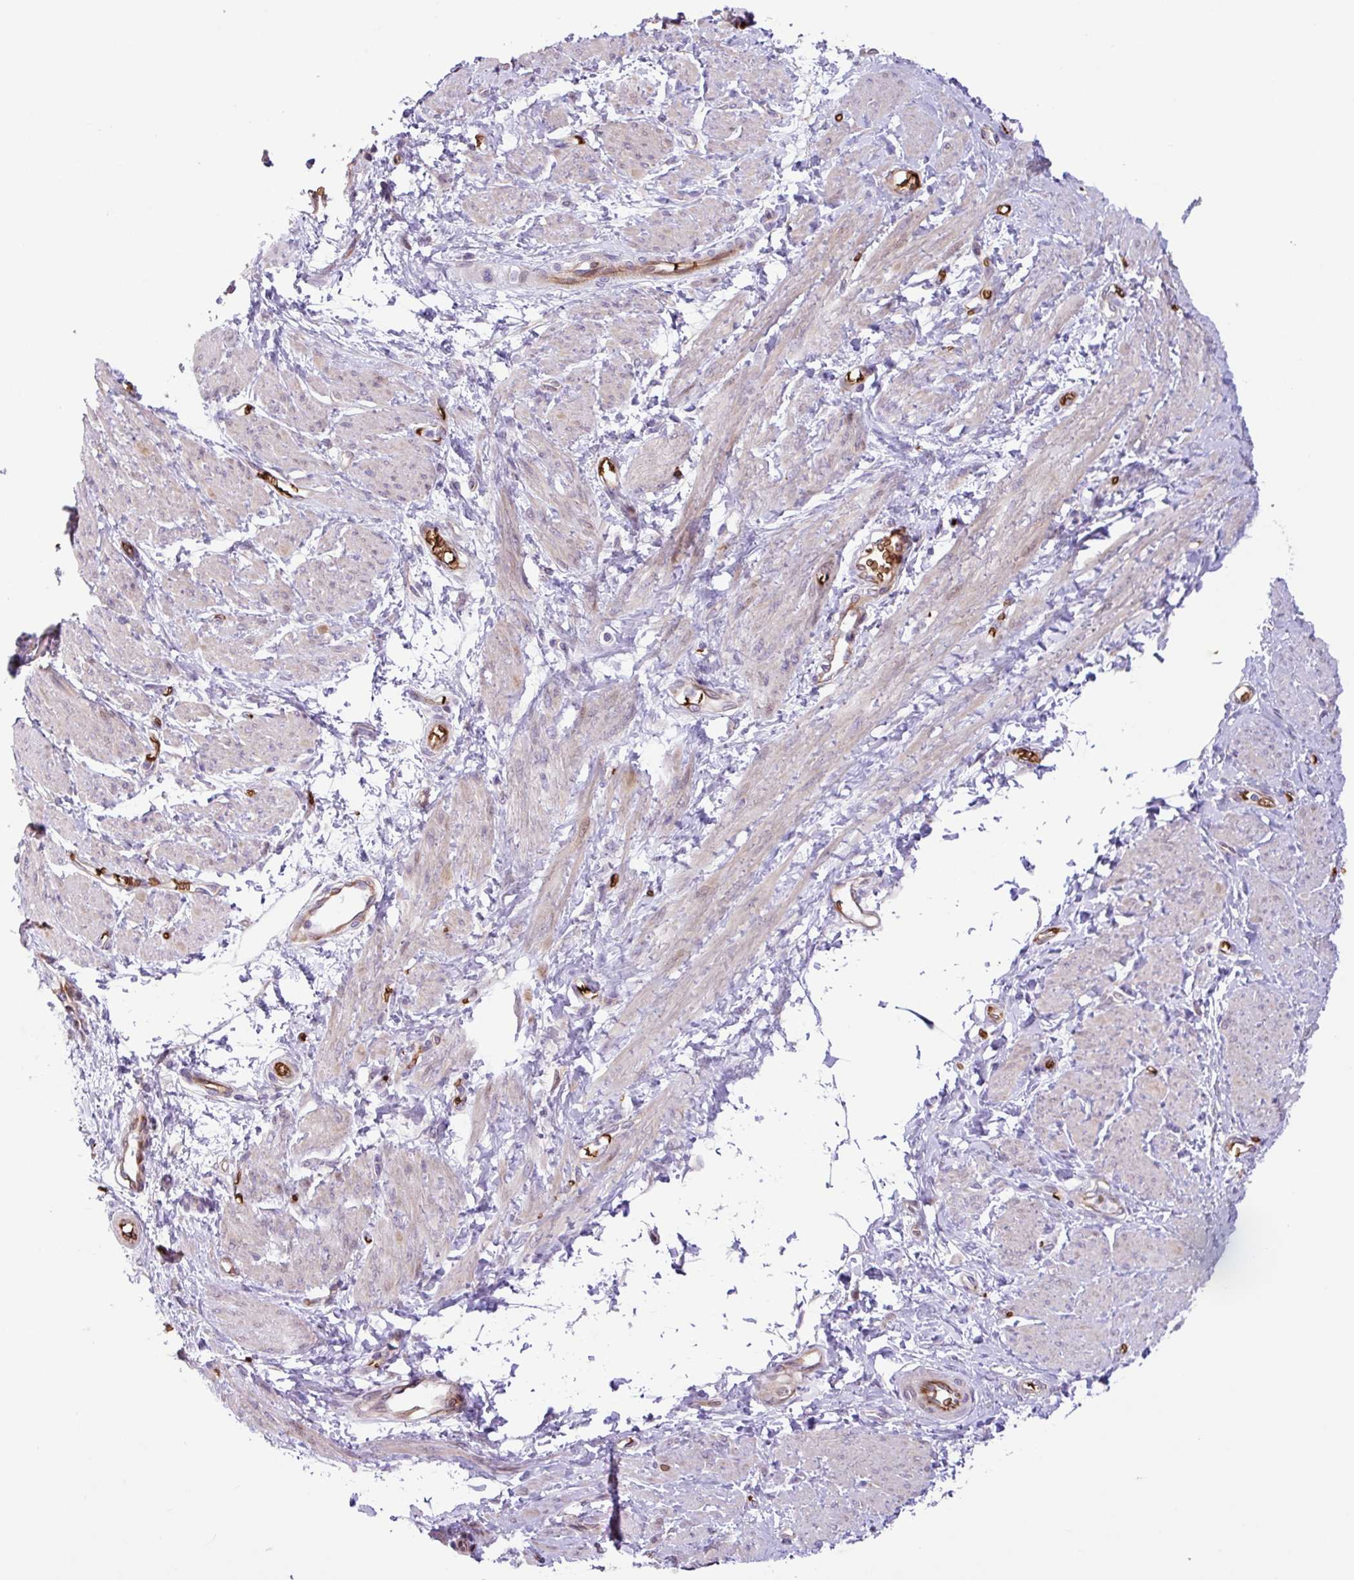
{"staining": {"intensity": "weak", "quantity": "<25%", "location": "cytoplasmic/membranous"}, "tissue": "smooth muscle", "cell_type": "Smooth muscle cells", "image_type": "normal", "snomed": [{"axis": "morphology", "description": "Normal tissue, NOS"}, {"axis": "topography", "description": "Smooth muscle"}, {"axis": "topography", "description": "Uterus"}], "caption": "The micrograph demonstrates no significant positivity in smooth muscle cells of smooth muscle.", "gene": "RAD21L1", "patient": {"sex": "female", "age": 39}}